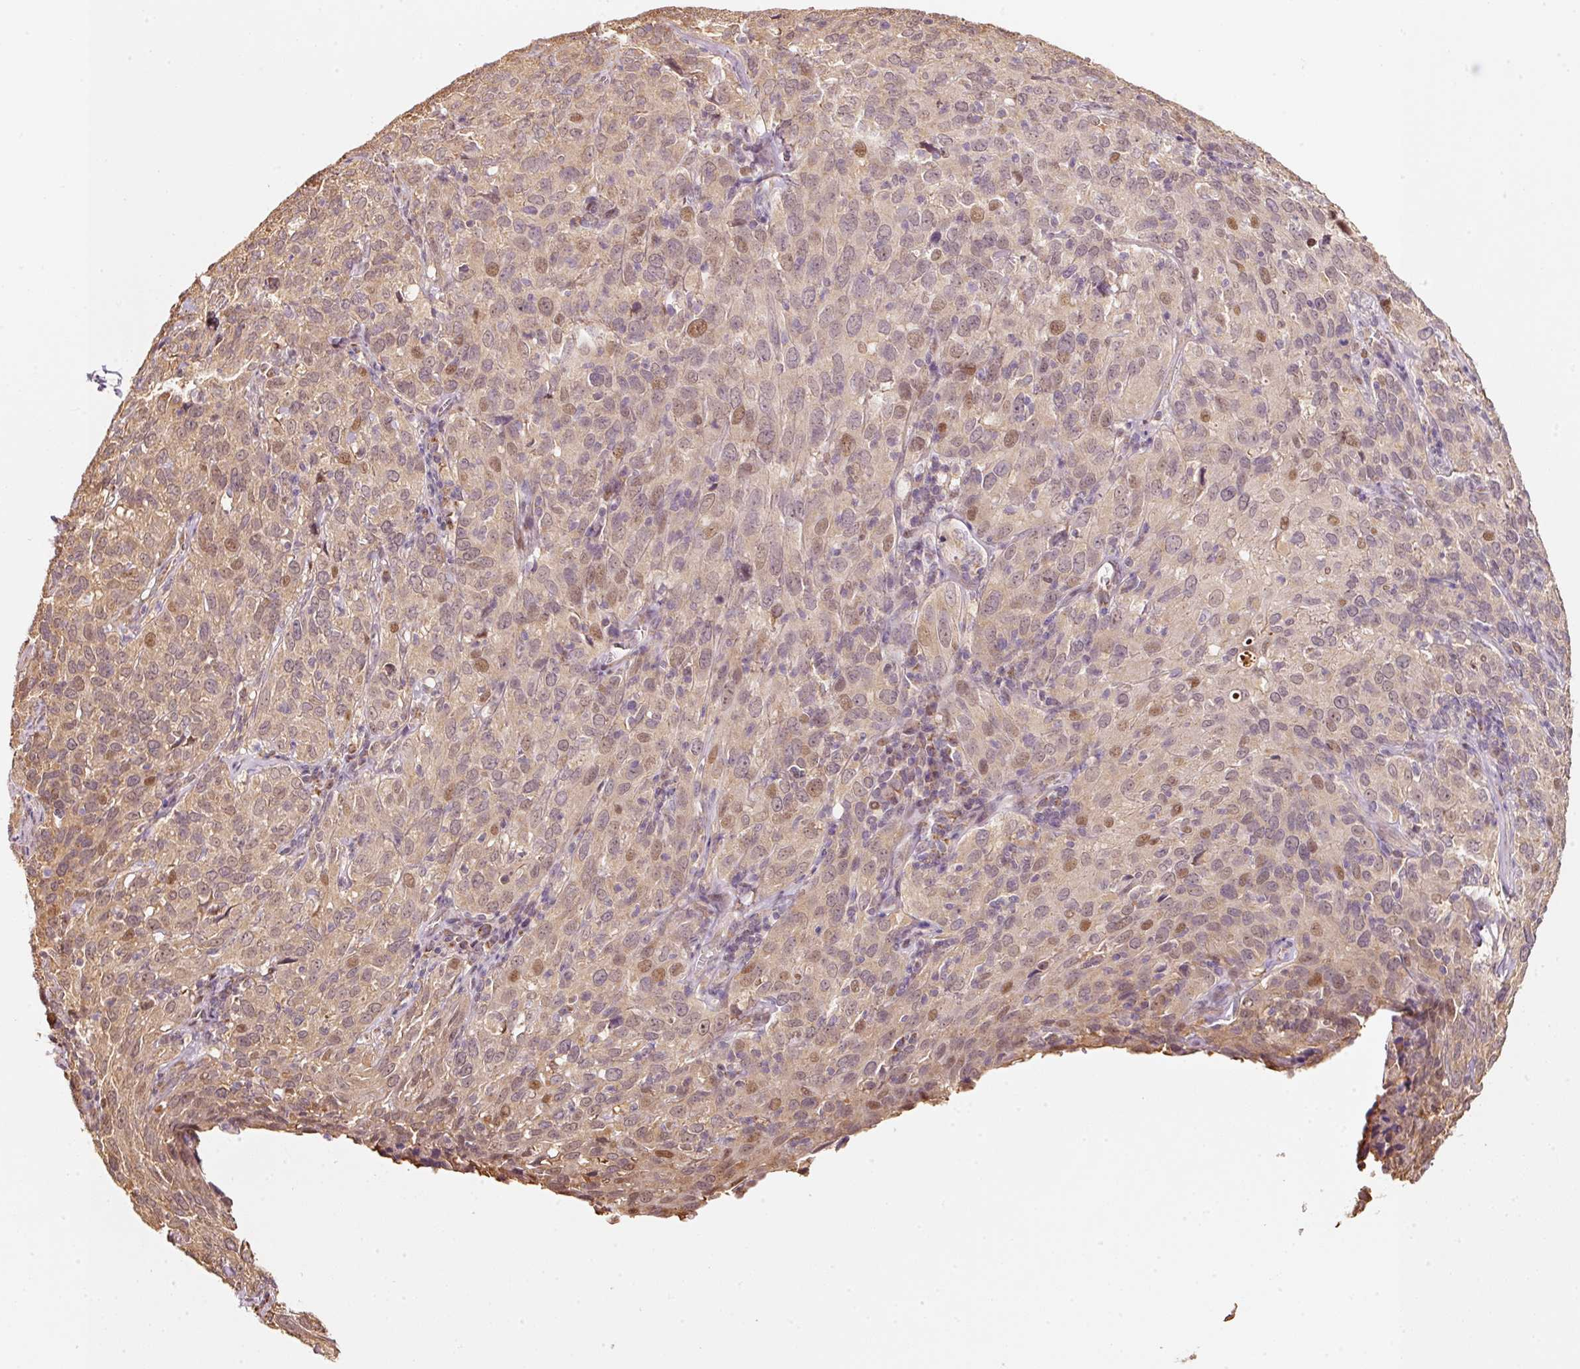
{"staining": {"intensity": "moderate", "quantity": "<25%", "location": "nuclear"}, "tissue": "cervical cancer", "cell_type": "Tumor cells", "image_type": "cancer", "snomed": [{"axis": "morphology", "description": "Squamous cell carcinoma, NOS"}, {"axis": "topography", "description": "Cervix"}], "caption": "Human cervical cancer (squamous cell carcinoma) stained for a protein (brown) displays moderate nuclear positive expression in about <25% of tumor cells.", "gene": "RAB35", "patient": {"sex": "female", "age": 51}}